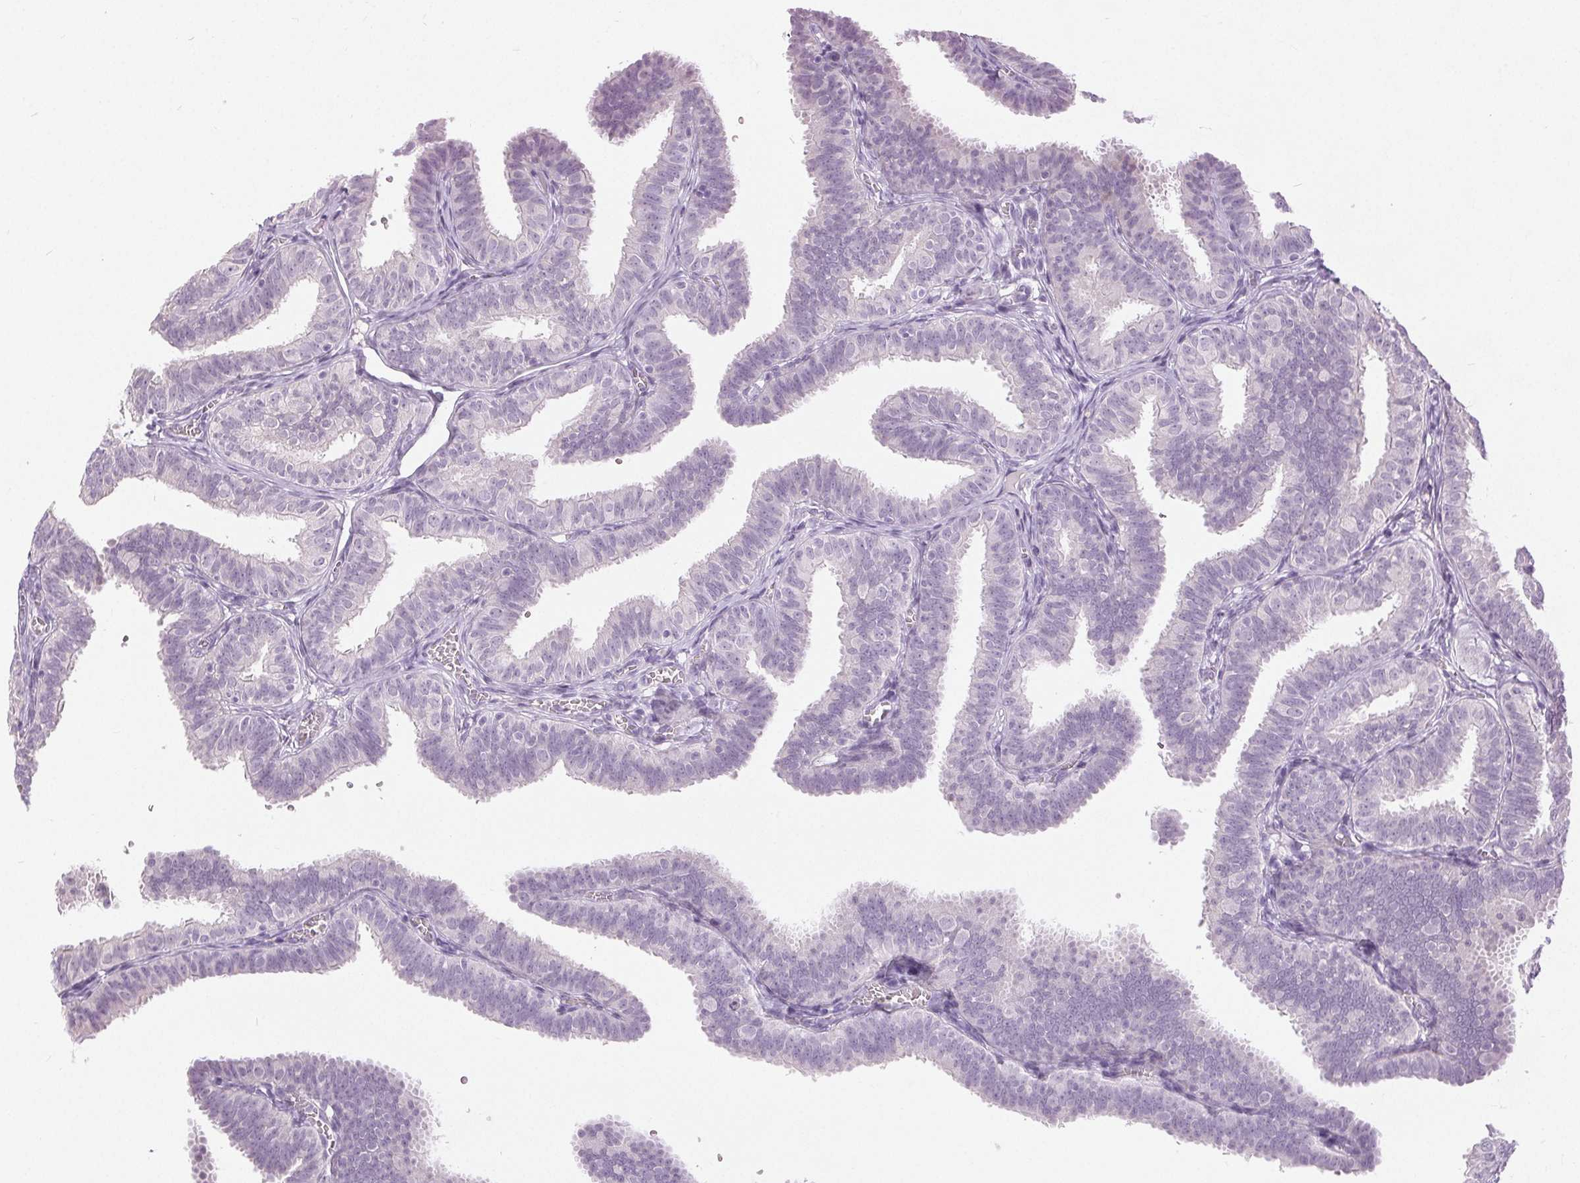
{"staining": {"intensity": "negative", "quantity": "none", "location": "none"}, "tissue": "fallopian tube", "cell_type": "Glandular cells", "image_type": "normal", "snomed": [{"axis": "morphology", "description": "Normal tissue, NOS"}, {"axis": "topography", "description": "Fallopian tube"}], "caption": "A high-resolution photomicrograph shows immunohistochemistry (IHC) staining of unremarkable fallopian tube, which reveals no significant expression in glandular cells.", "gene": "DSG3", "patient": {"sex": "female", "age": 25}}